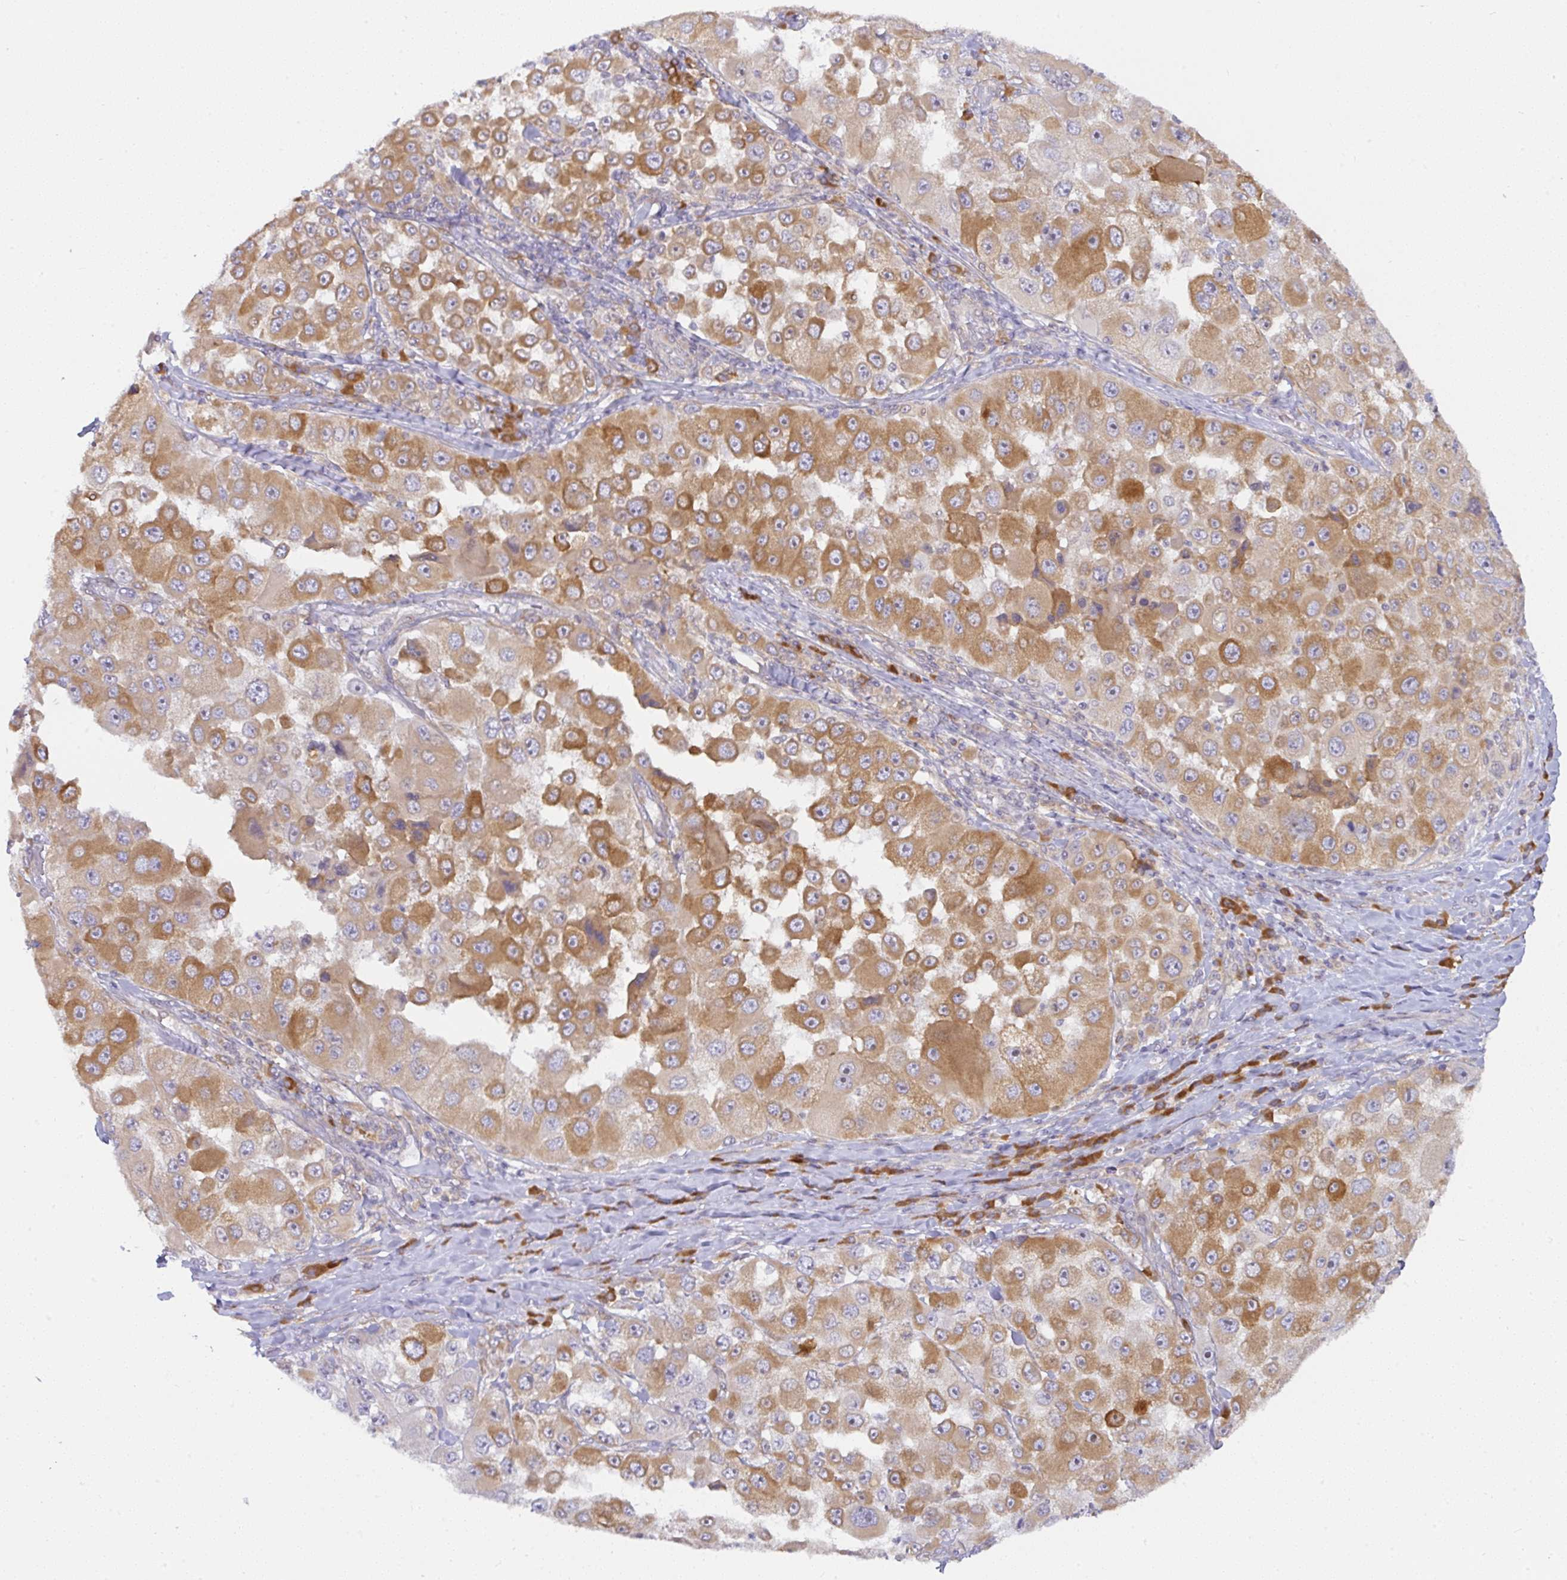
{"staining": {"intensity": "moderate", "quantity": ">75%", "location": "cytoplasmic/membranous"}, "tissue": "melanoma", "cell_type": "Tumor cells", "image_type": "cancer", "snomed": [{"axis": "morphology", "description": "Malignant melanoma, Metastatic site"}, {"axis": "topography", "description": "Lymph node"}], "caption": "A brown stain shows moderate cytoplasmic/membranous expression of a protein in human malignant melanoma (metastatic site) tumor cells.", "gene": "DERL2", "patient": {"sex": "male", "age": 62}}